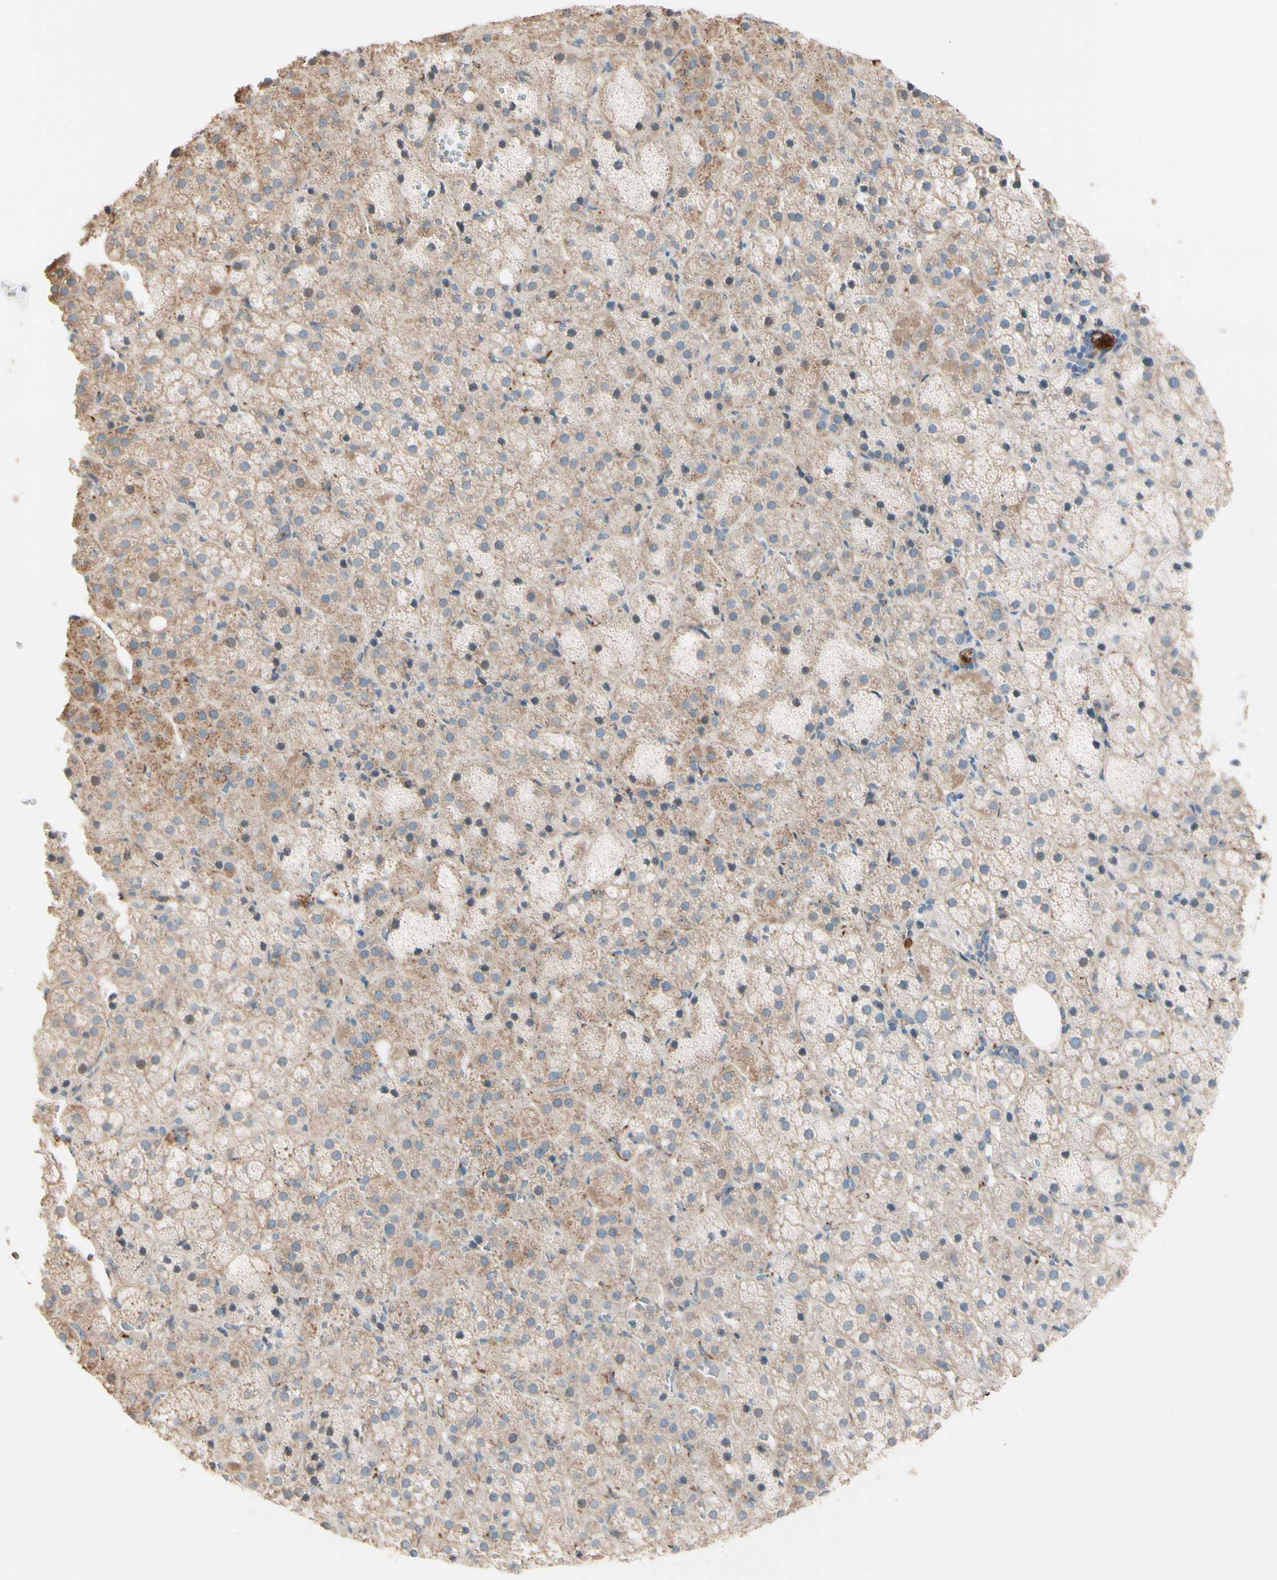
{"staining": {"intensity": "weak", "quantity": ">75%", "location": "cytoplasmic/membranous"}, "tissue": "adrenal gland", "cell_type": "Glandular cells", "image_type": "normal", "snomed": [{"axis": "morphology", "description": "Normal tissue, NOS"}, {"axis": "topography", "description": "Adrenal gland"}], "caption": "A micrograph of human adrenal gland stained for a protein displays weak cytoplasmic/membranous brown staining in glandular cells. (brown staining indicates protein expression, while blue staining denotes nuclei).", "gene": "EPHA3", "patient": {"sex": "female", "age": 57}}